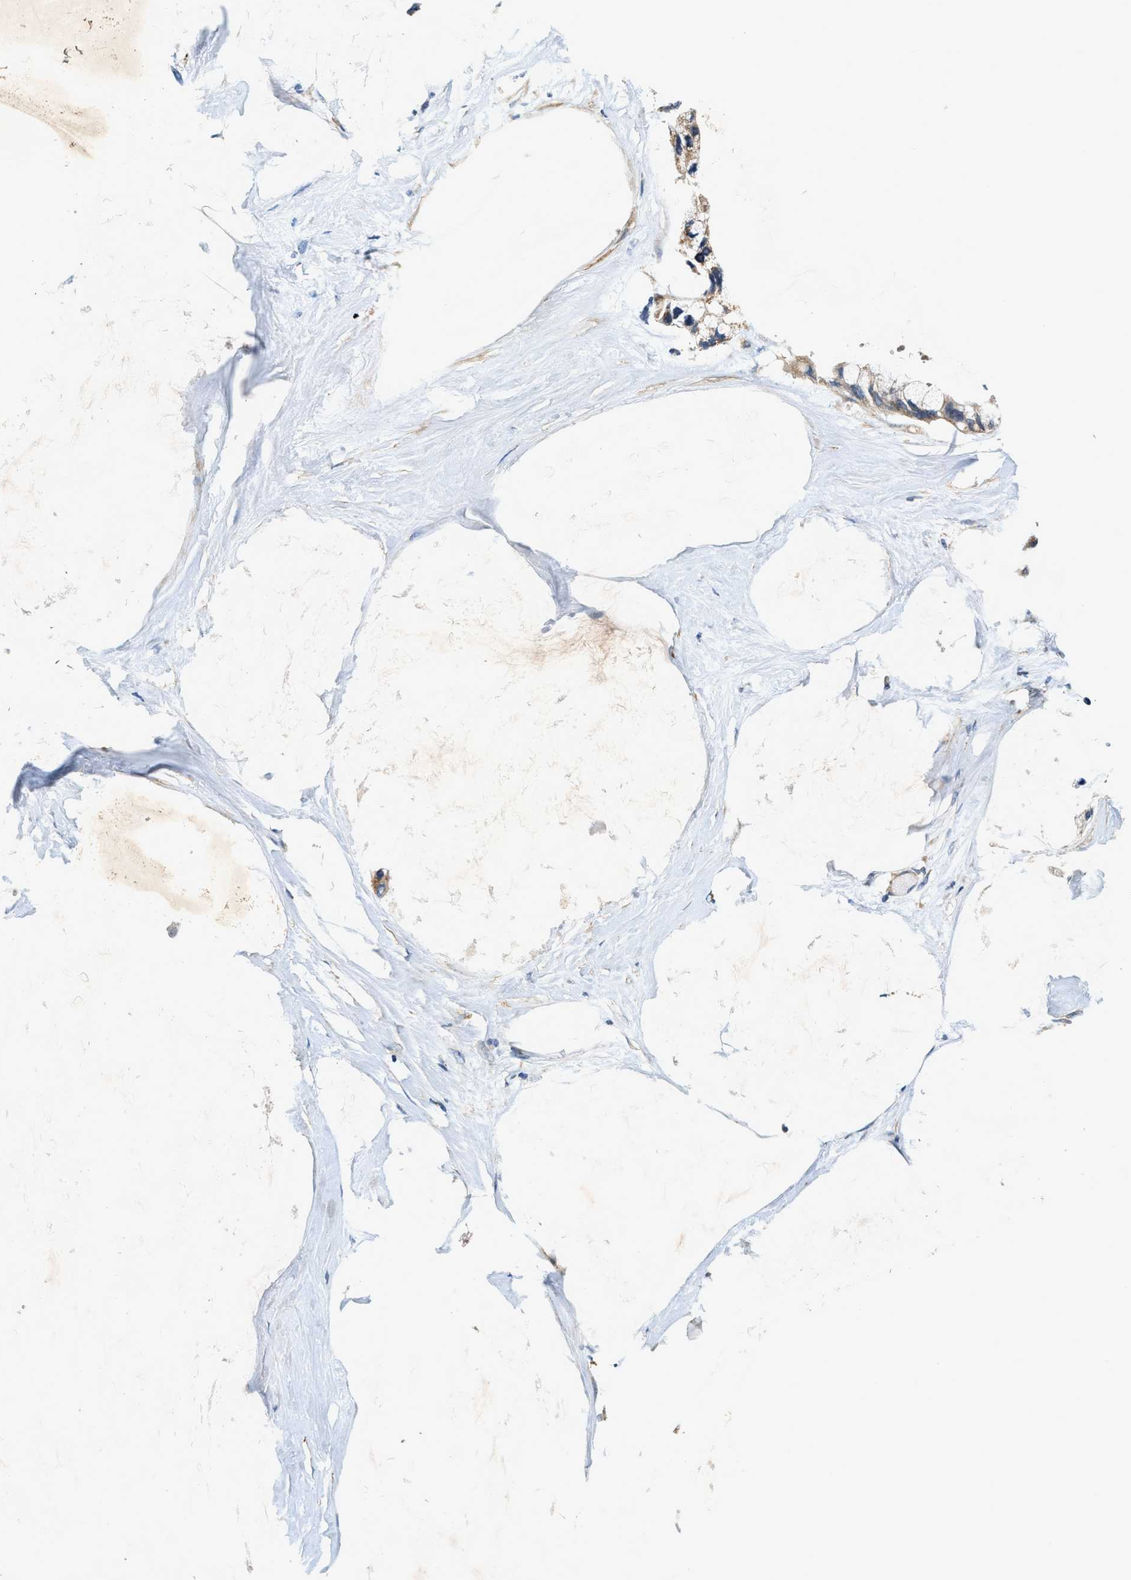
{"staining": {"intensity": "moderate", "quantity": ">75%", "location": "cytoplasmic/membranous"}, "tissue": "ovarian cancer", "cell_type": "Tumor cells", "image_type": "cancer", "snomed": [{"axis": "morphology", "description": "Cystadenocarcinoma, mucinous, NOS"}, {"axis": "topography", "description": "Ovary"}], "caption": "Immunohistochemical staining of mucinous cystadenocarcinoma (ovarian) displays medium levels of moderate cytoplasmic/membranous protein expression in about >75% of tumor cells. (DAB (3,3'-diaminobenzidine) IHC, brown staining for protein, blue staining for nuclei).", "gene": "DUSP10", "patient": {"sex": "female", "age": 39}}